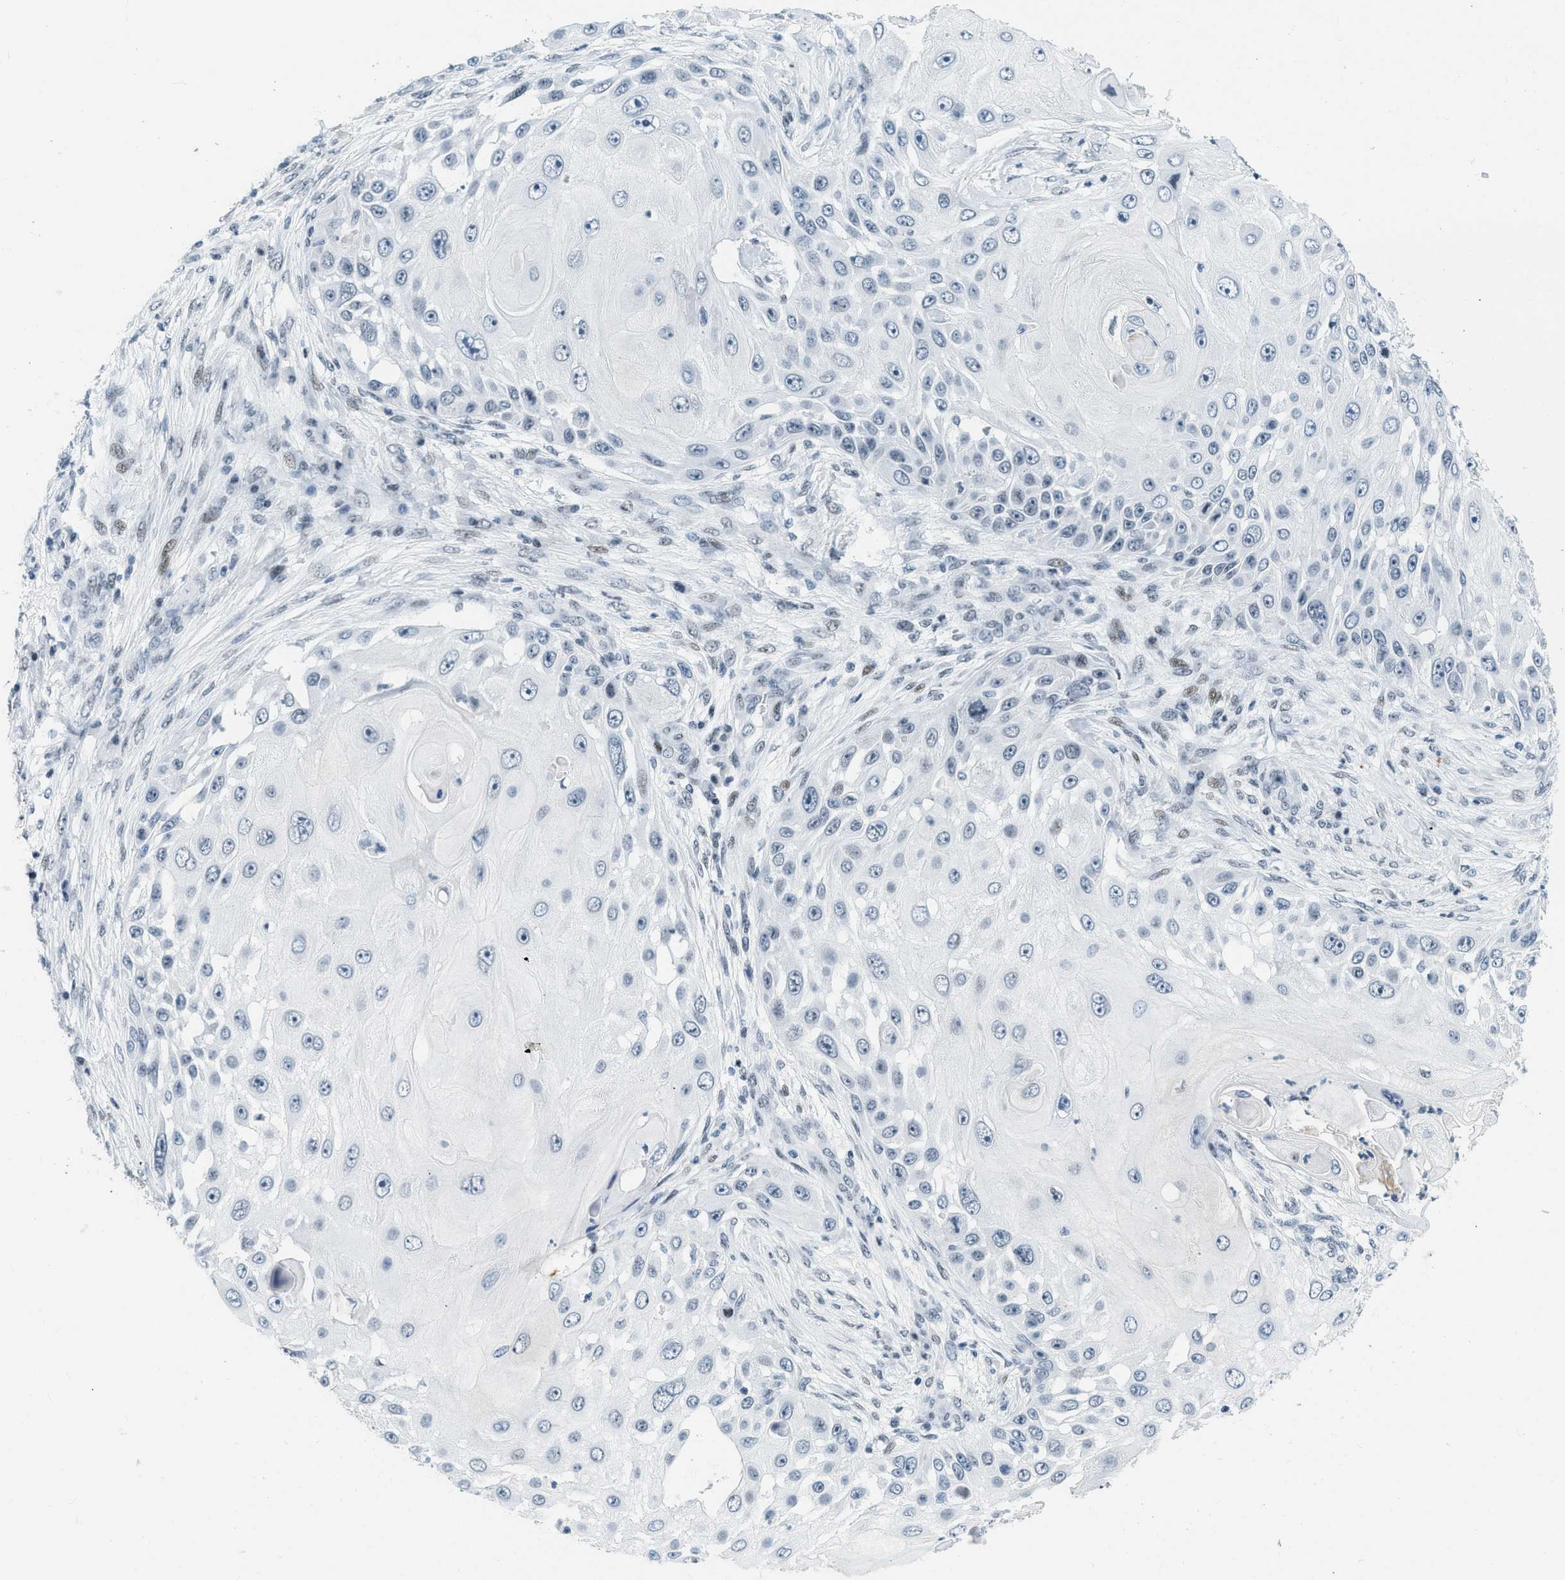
{"staining": {"intensity": "negative", "quantity": "none", "location": "none"}, "tissue": "skin cancer", "cell_type": "Tumor cells", "image_type": "cancer", "snomed": [{"axis": "morphology", "description": "Squamous cell carcinoma, NOS"}, {"axis": "topography", "description": "Skin"}], "caption": "Photomicrograph shows no significant protein staining in tumor cells of skin cancer (squamous cell carcinoma). (Stains: DAB (3,3'-diaminobenzidine) IHC with hematoxylin counter stain, Microscopy: brightfield microscopy at high magnification).", "gene": "PBX1", "patient": {"sex": "female", "age": 44}}